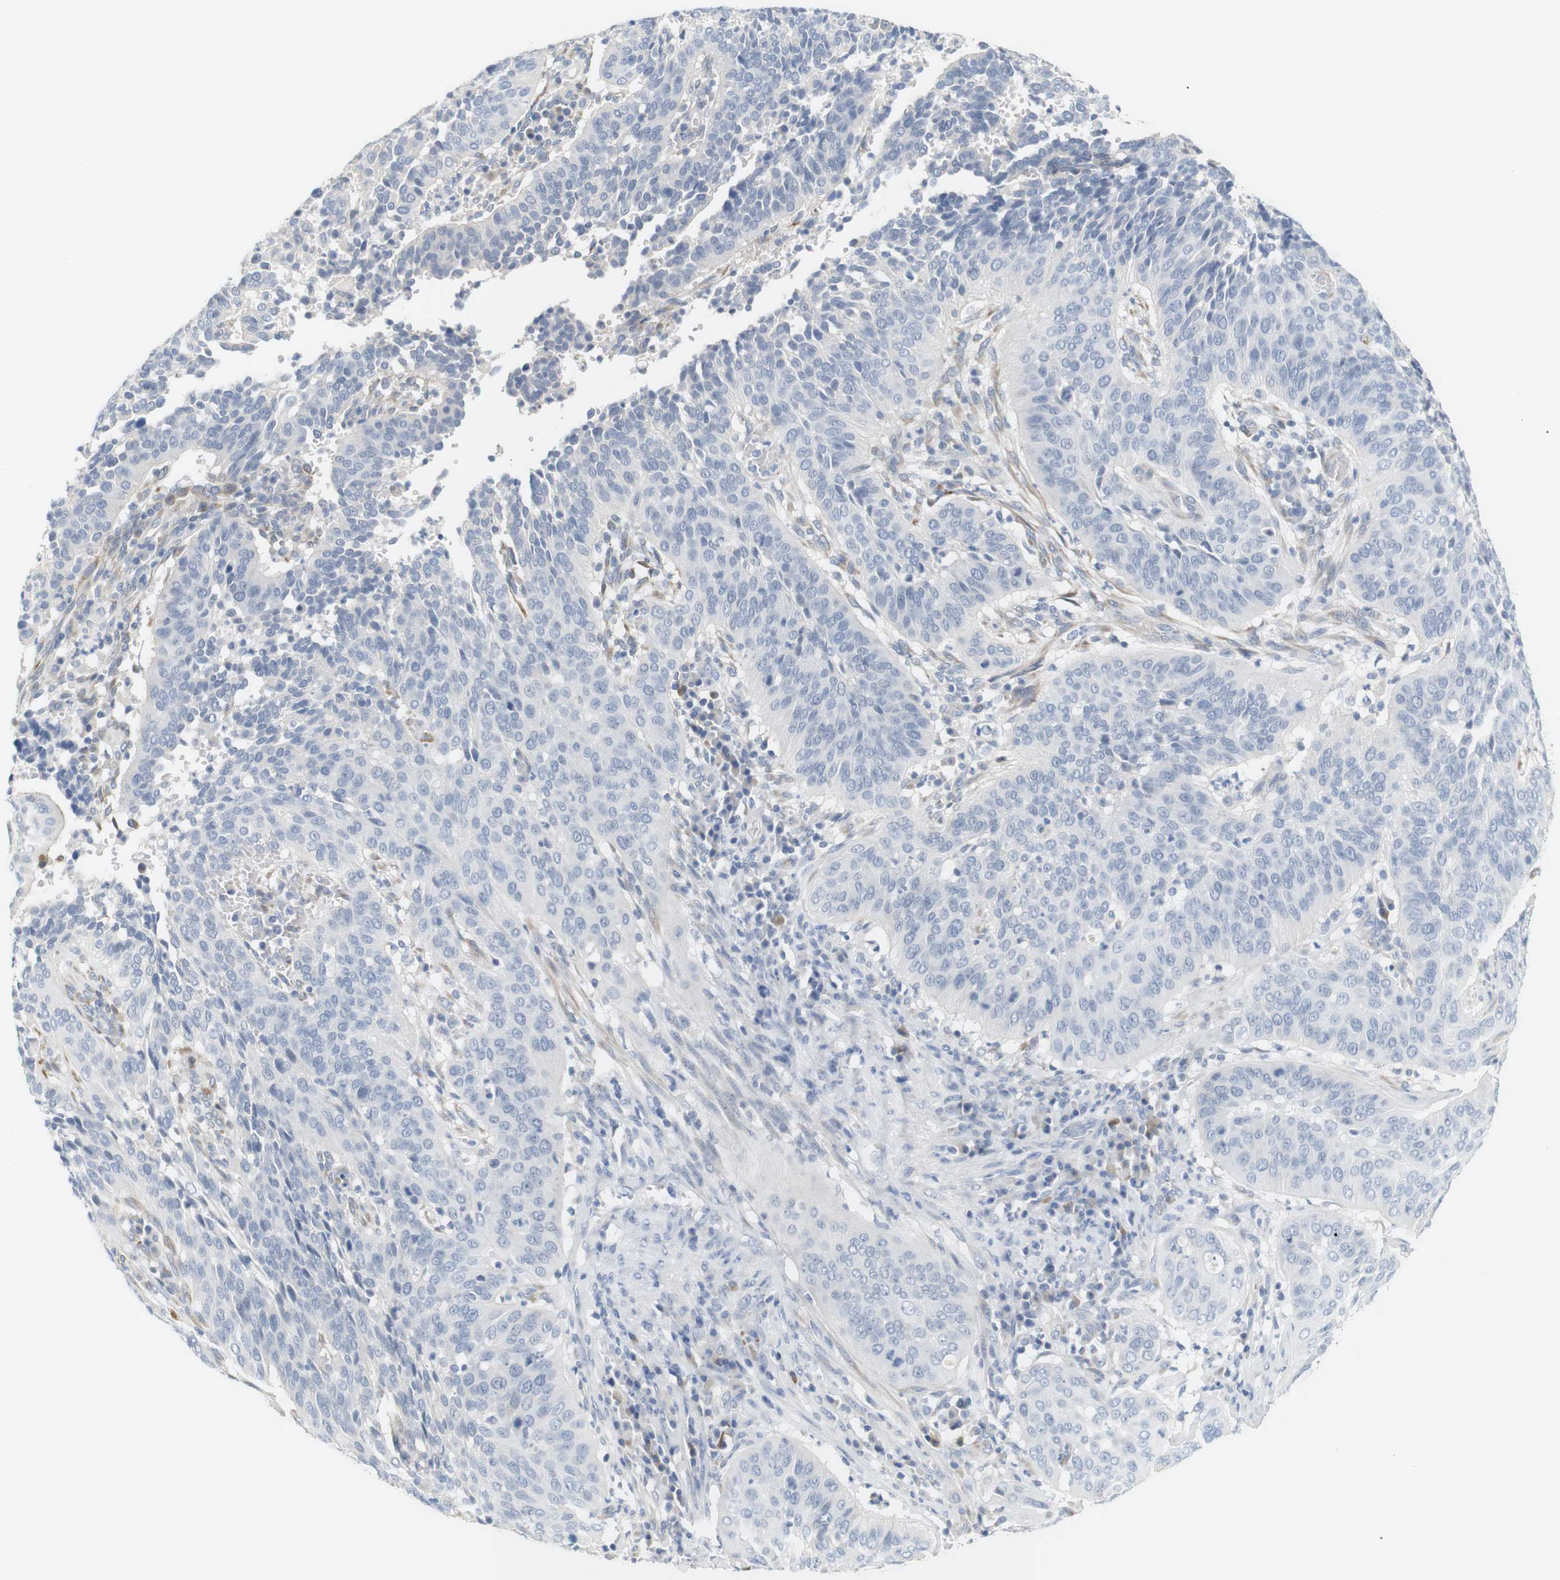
{"staining": {"intensity": "negative", "quantity": "none", "location": "none"}, "tissue": "cervical cancer", "cell_type": "Tumor cells", "image_type": "cancer", "snomed": [{"axis": "morphology", "description": "Normal tissue, NOS"}, {"axis": "morphology", "description": "Squamous cell carcinoma, NOS"}, {"axis": "topography", "description": "Cervix"}], "caption": "DAB immunohistochemical staining of cervical cancer exhibits no significant positivity in tumor cells. (Stains: DAB IHC with hematoxylin counter stain, Microscopy: brightfield microscopy at high magnification).", "gene": "RGS9", "patient": {"sex": "female", "age": 39}}